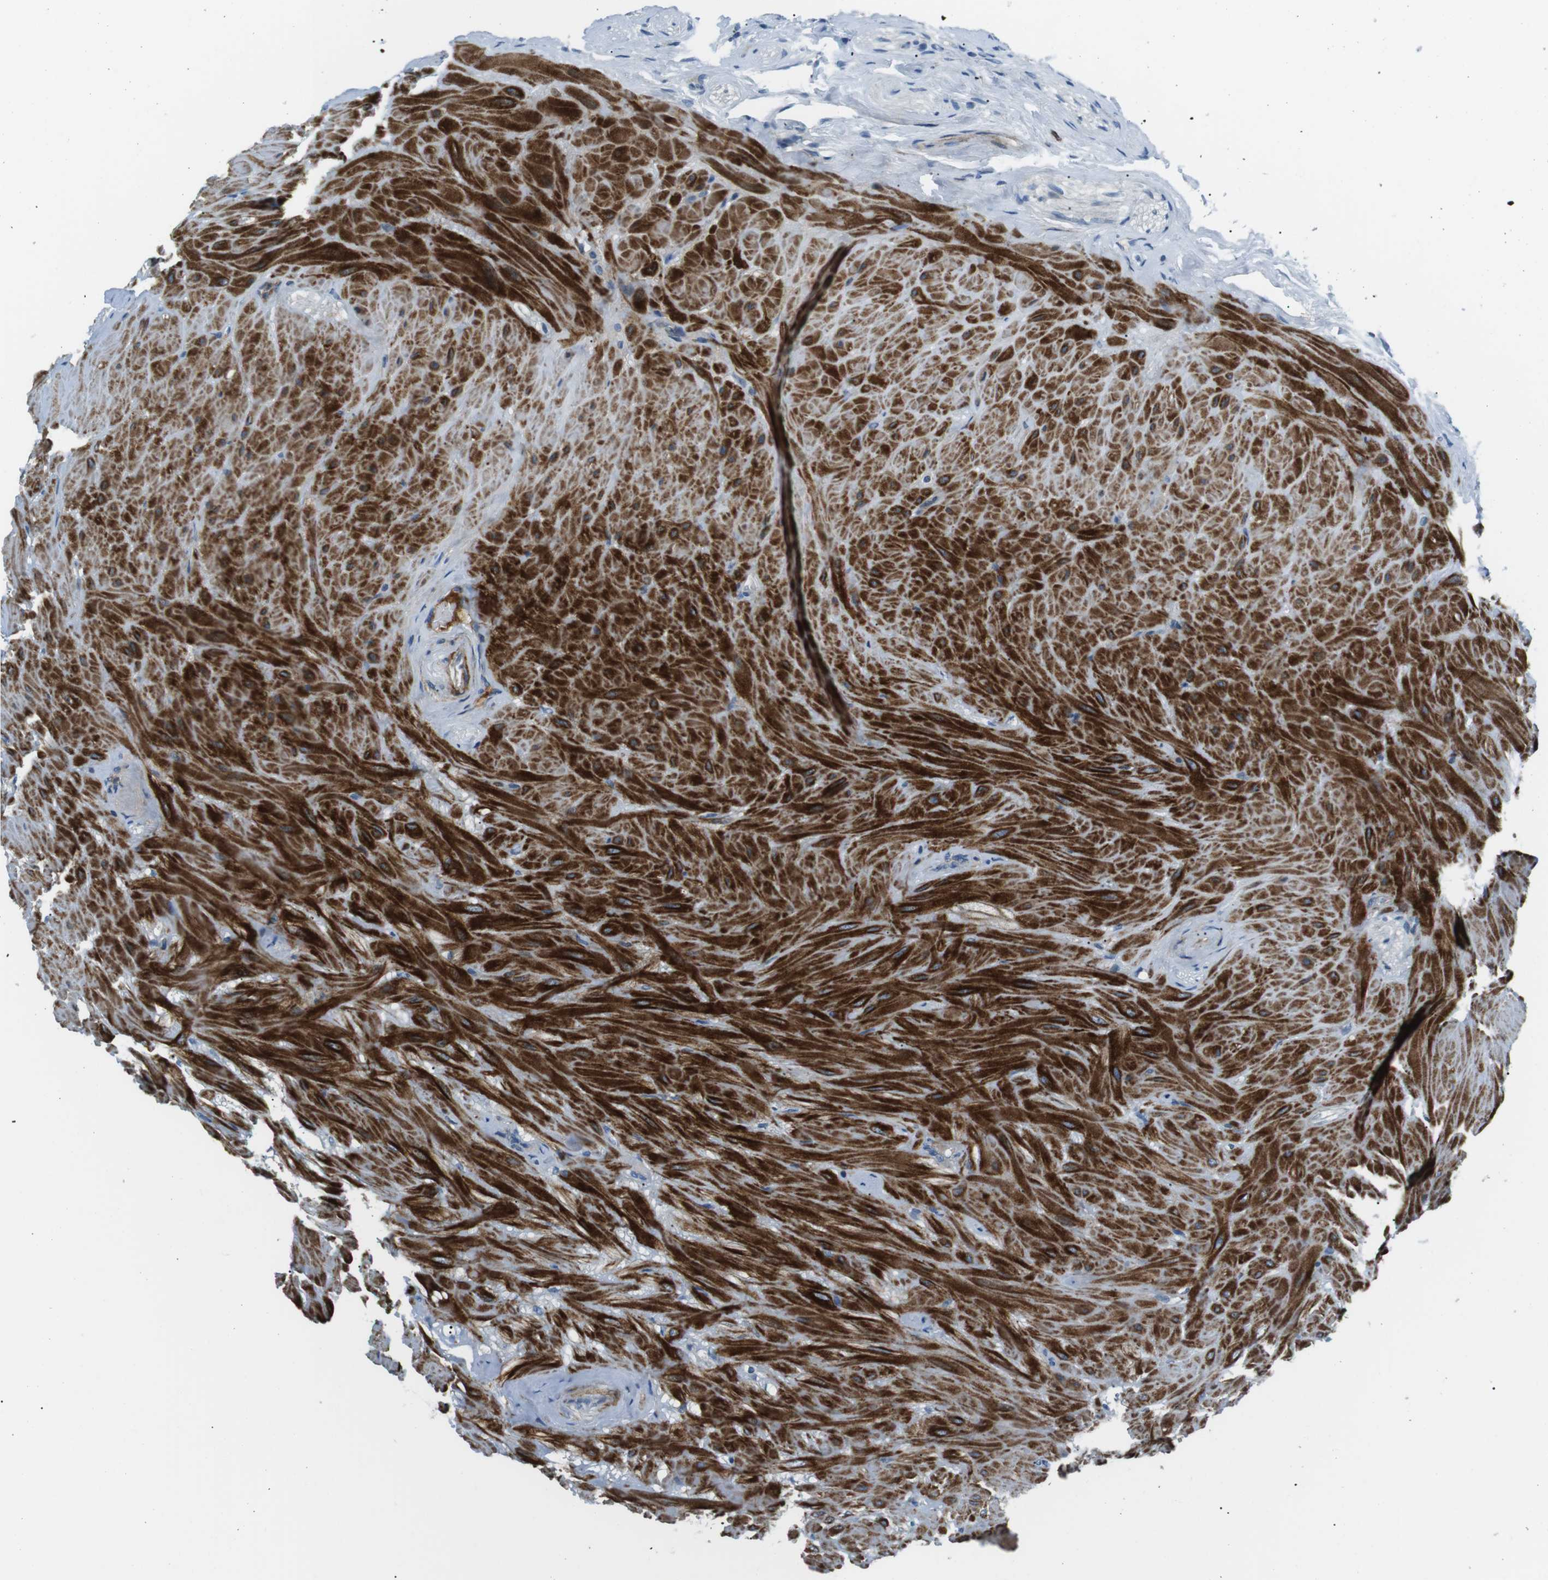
{"staining": {"intensity": "negative", "quantity": "none", "location": "none"}, "tissue": "seminal vesicle", "cell_type": "Glandular cells", "image_type": "normal", "snomed": [{"axis": "morphology", "description": "Normal tissue, NOS"}, {"axis": "topography", "description": "Seminal veicle"}], "caption": "Protein analysis of benign seminal vesicle reveals no significant positivity in glandular cells. (Immunohistochemistry (ihc), brightfield microscopy, high magnification).", "gene": "ARVCF", "patient": {"sex": "male", "age": 46}}